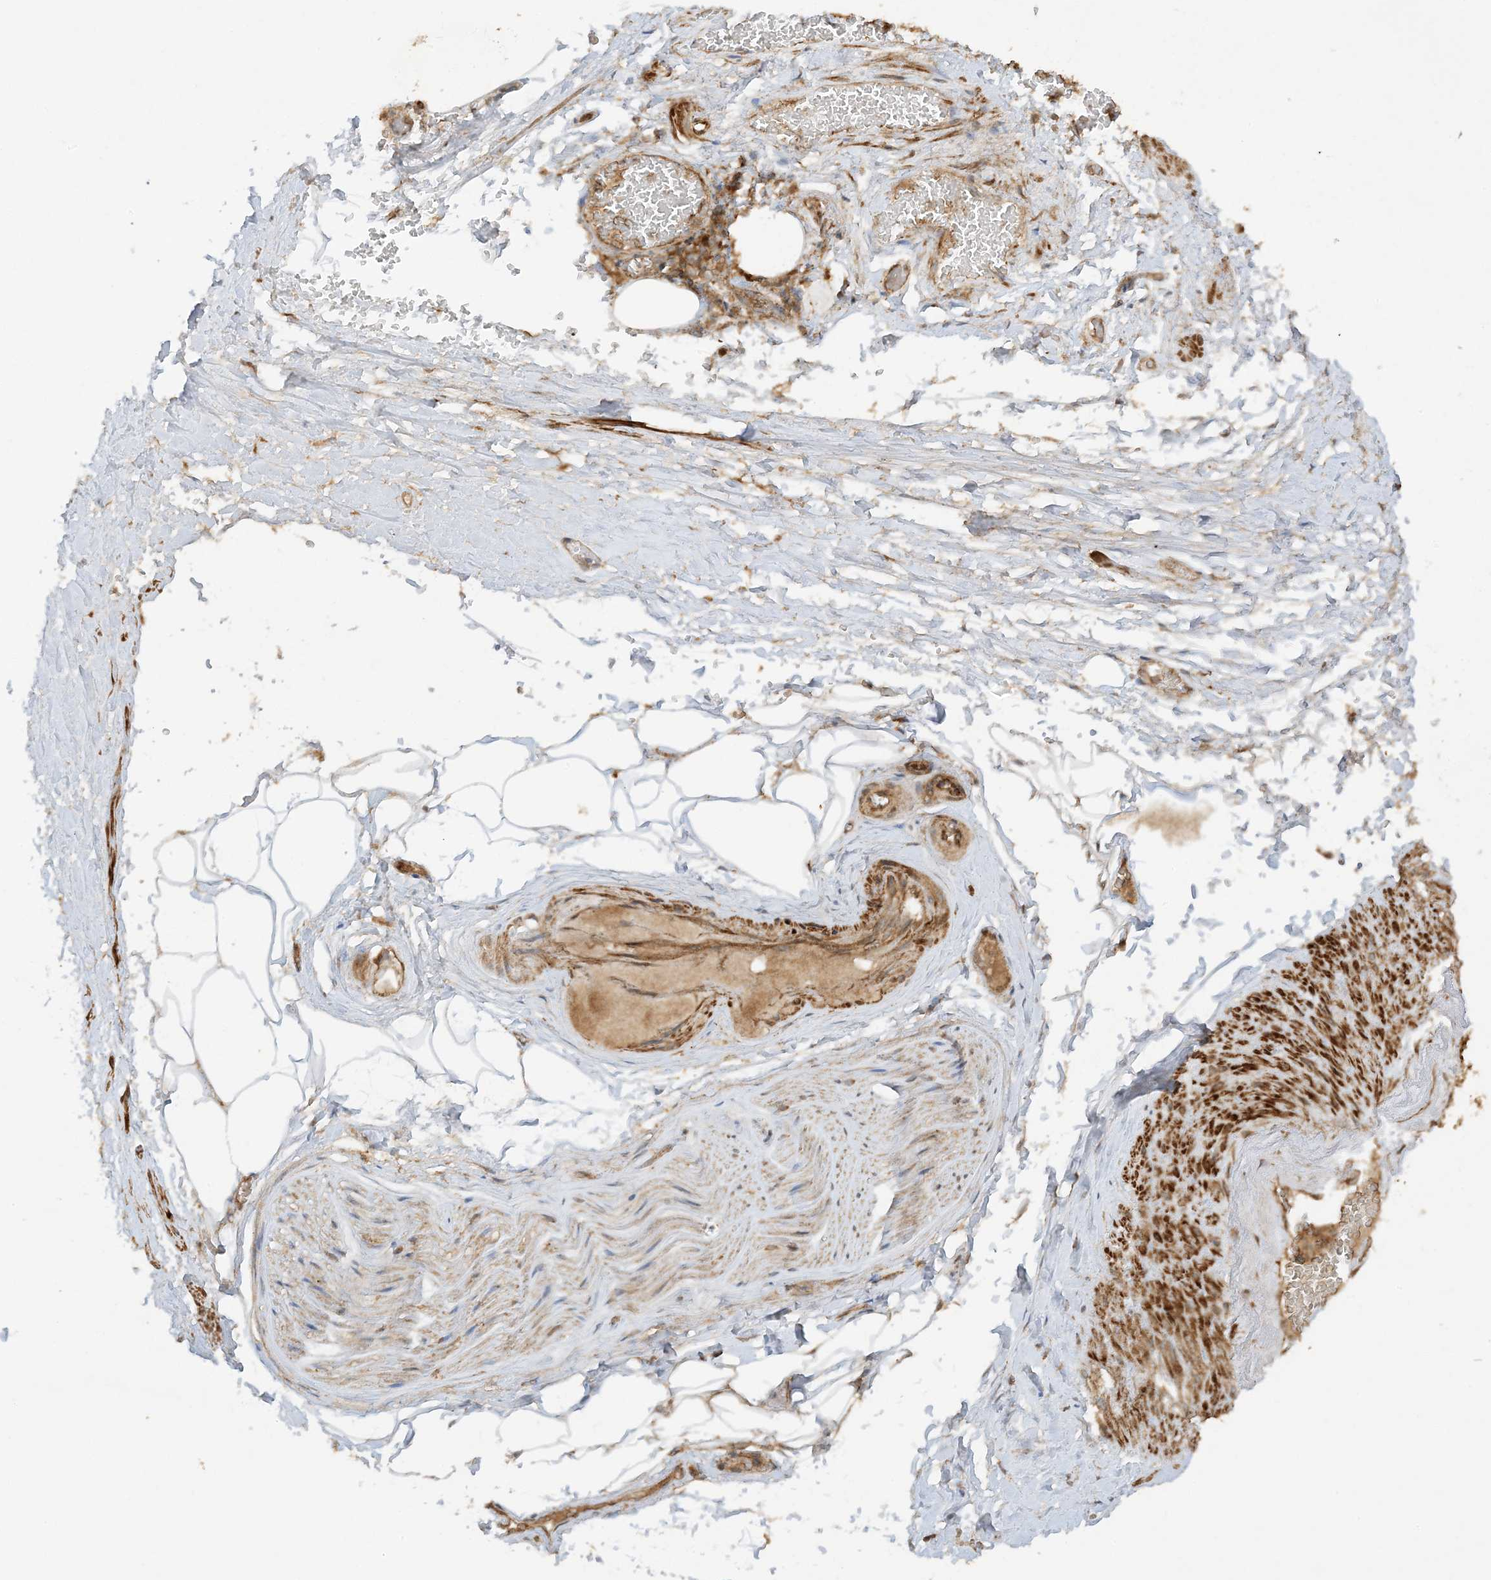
{"staining": {"intensity": "weak", "quantity": ">75%", "location": "cytoplasmic/membranous"}, "tissue": "adipose tissue", "cell_type": "Adipocytes", "image_type": "normal", "snomed": [{"axis": "morphology", "description": "Normal tissue, NOS"}, {"axis": "morphology", "description": "Adenocarcinoma, Low grade"}, {"axis": "topography", "description": "Prostate"}, {"axis": "topography", "description": "Peripheral nerve tissue"}], "caption": "Normal adipose tissue exhibits weak cytoplasmic/membranous expression in approximately >75% of adipocytes, visualized by immunohistochemistry.", "gene": "XRN1", "patient": {"sex": "male", "age": 63}}